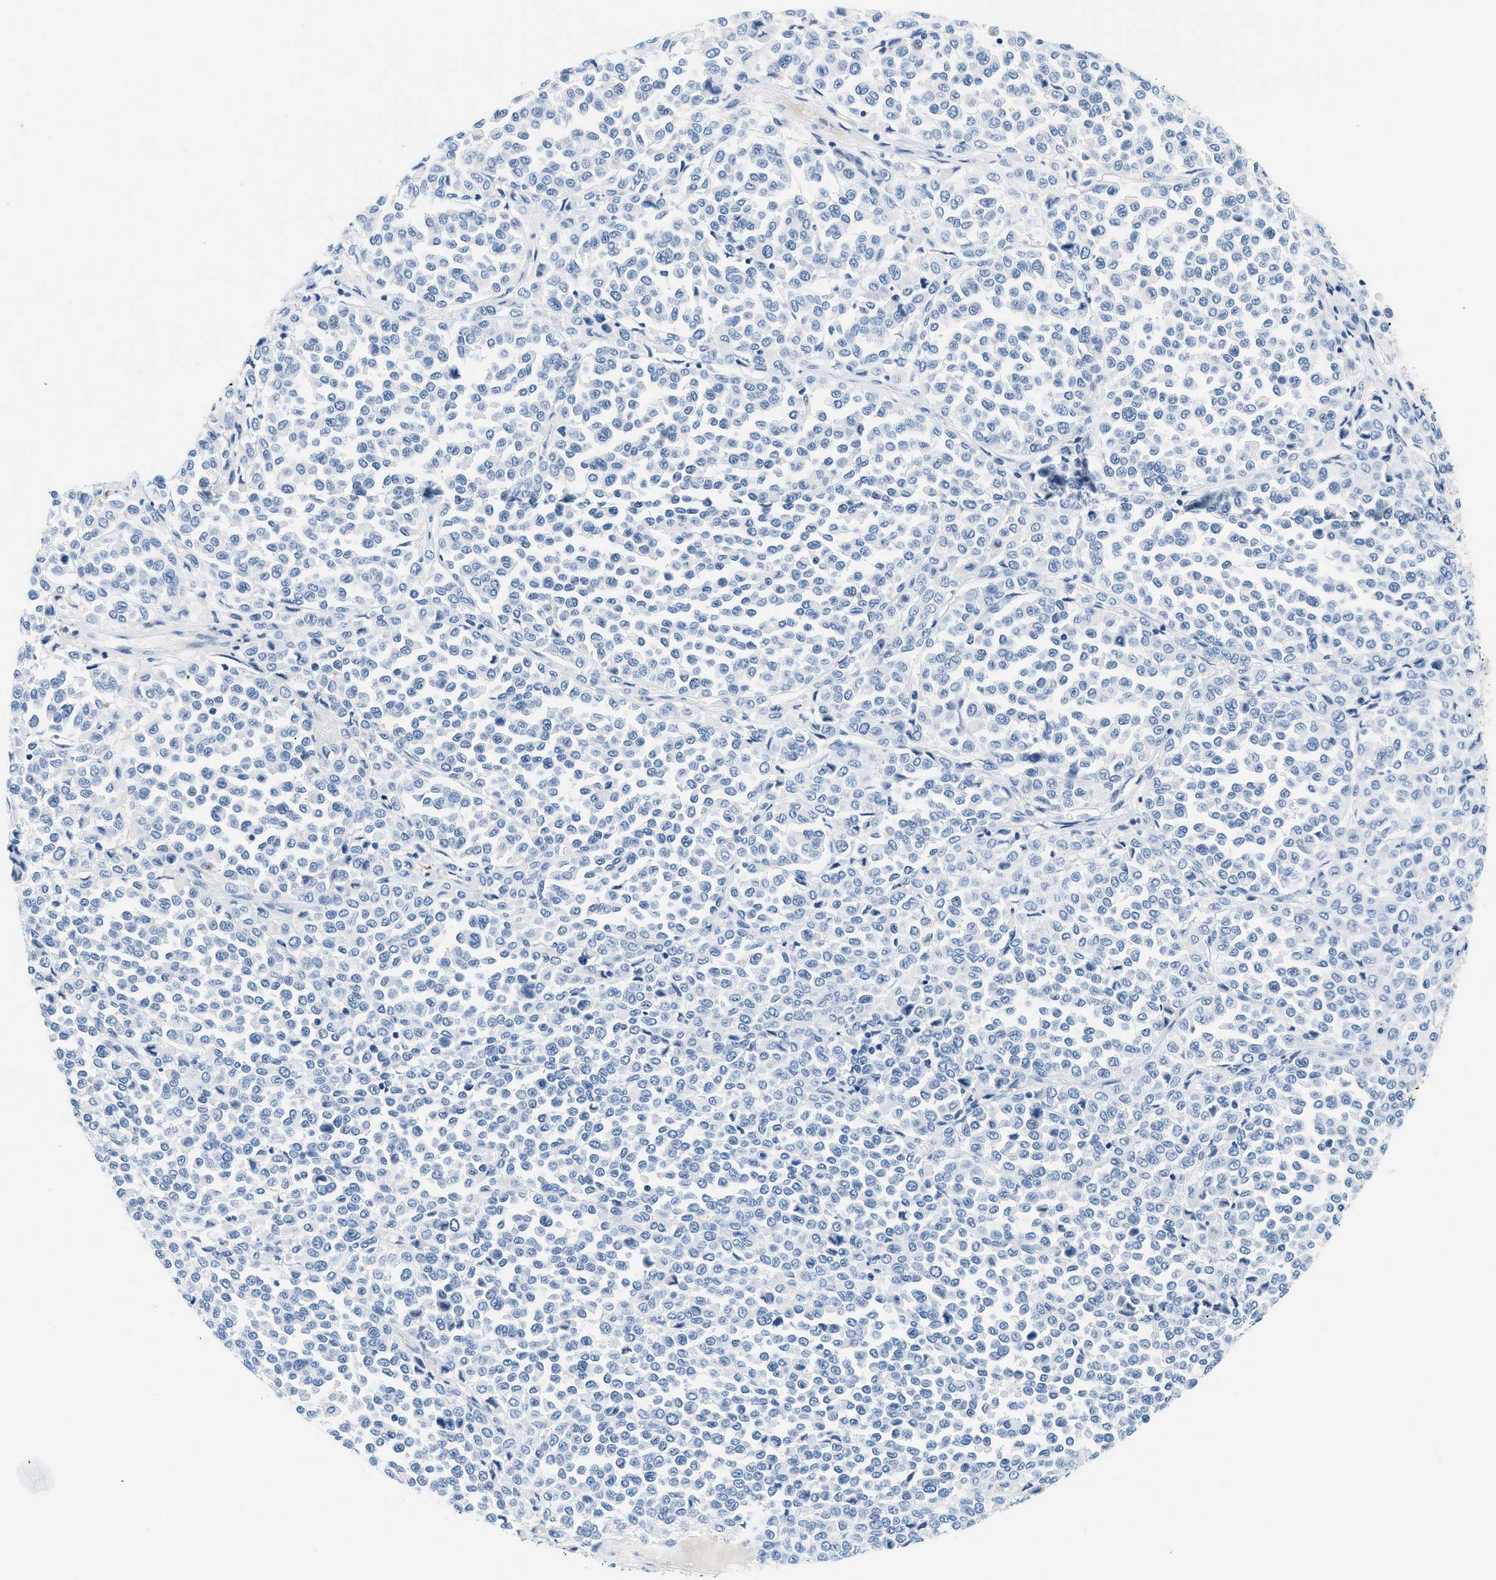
{"staining": {"intensity": "negative", "quantity": "none", "location": "none"}, "tissue": "melanoma", "cell_type": "Tumor cells", "image_type": "cancer", "snomed": [{"axis": "morphology", "description": "Malignant melanoma, Metastatic site"}, {"axis": "topography", "description": "Pancreas"}], "caption": "Malignant melanoma (metastatic site) stained for a protein using immunohistochemistry displays no expression tumor cells.", "gene": "STXBP2", "patient": {"sex": "female", "age": 30}}